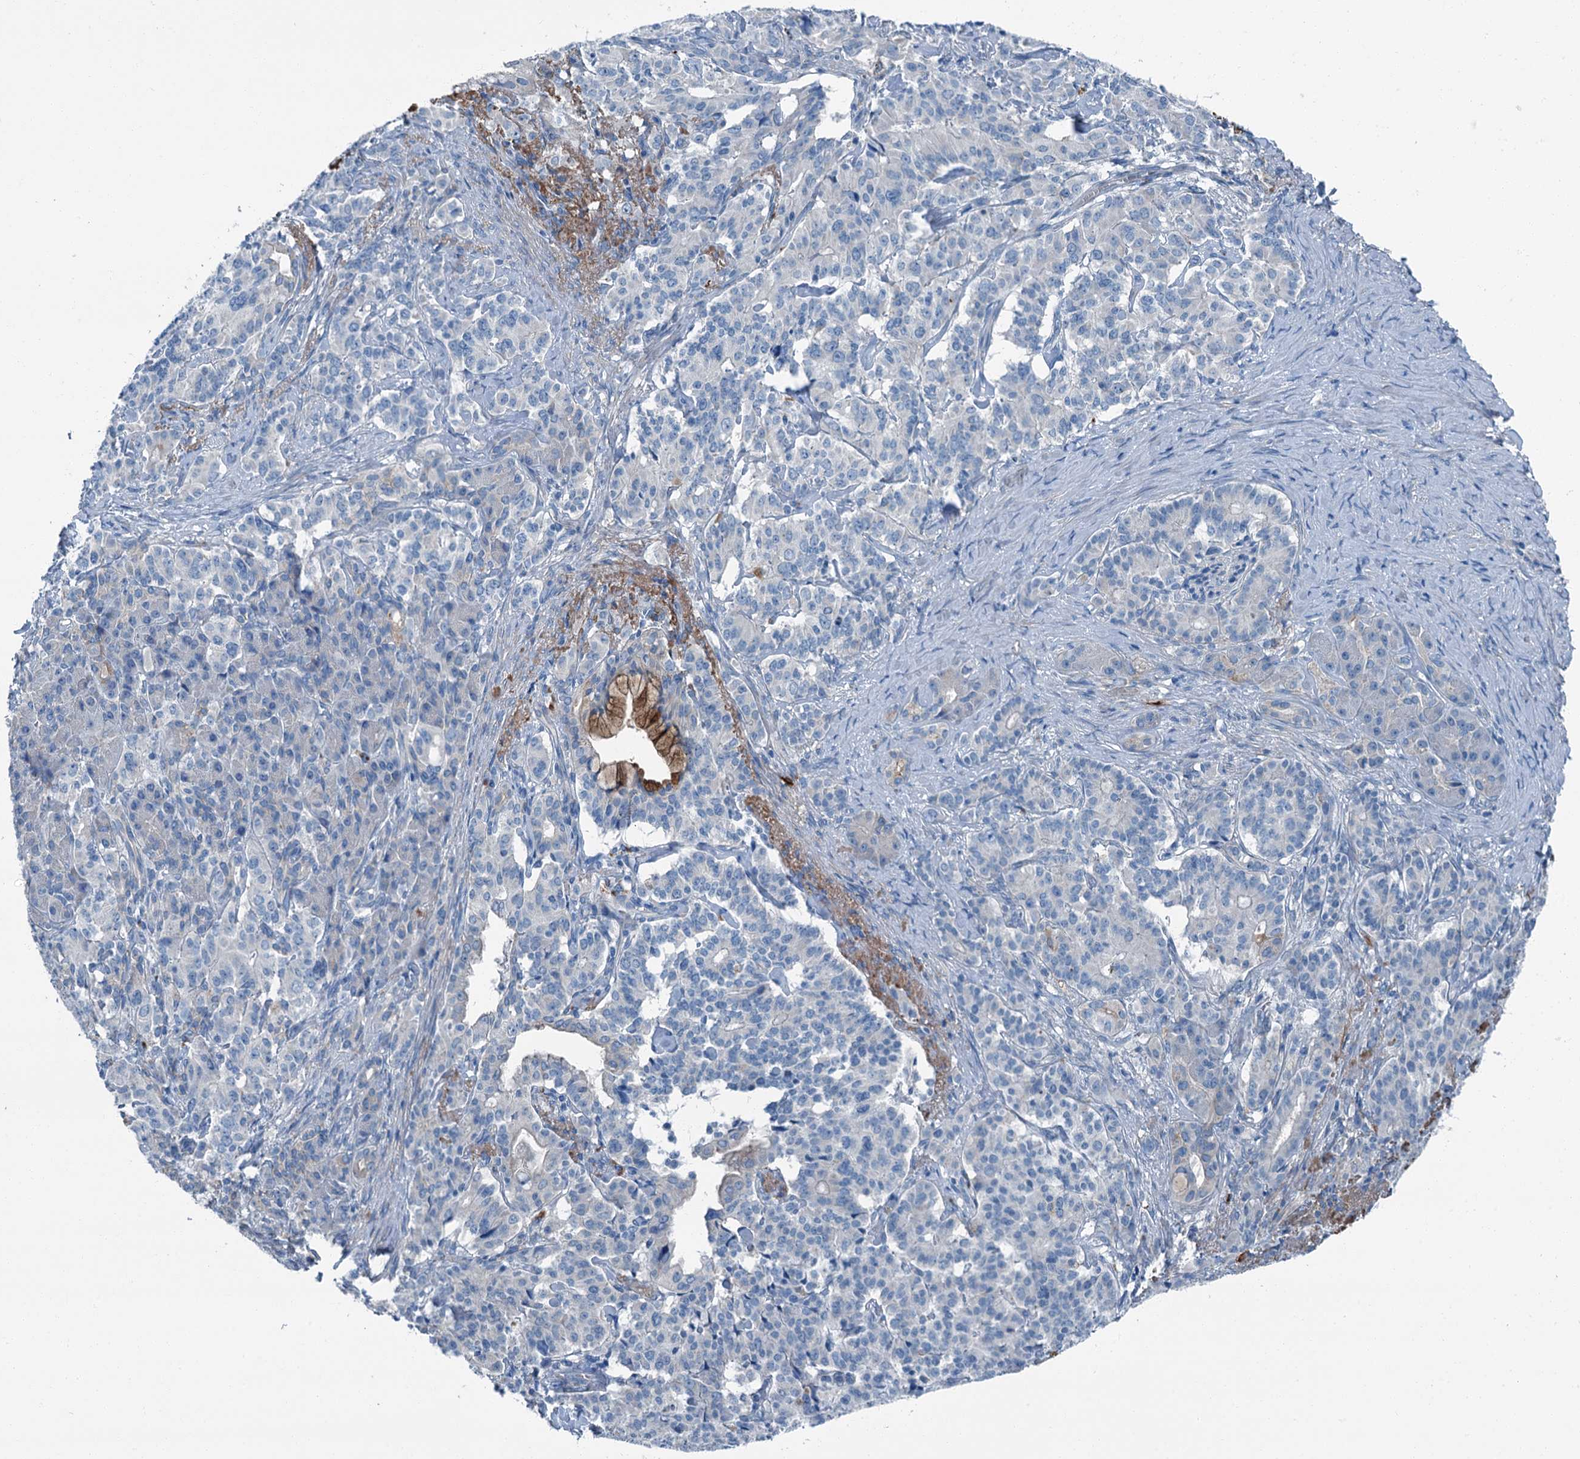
{"staining": {"intensity": "negative", "quantity": "none", "location": "none"}, "tissue": "pancreatic cancer", "cell_type": "Tumor cells", "image_type": "cancer", "snomed": [{"axis": "morphology", "description": "Adenocarcinoma, NOS"}, {"axis": "topography", "description": "Pancreas"}], "caption": "The IHC histopathology image has no significant positivity in tumor cells of adenocarcinoma (pancreatic) tissue.", "gene": "AXL", "patient": {"sex": "female", "age": 74}}